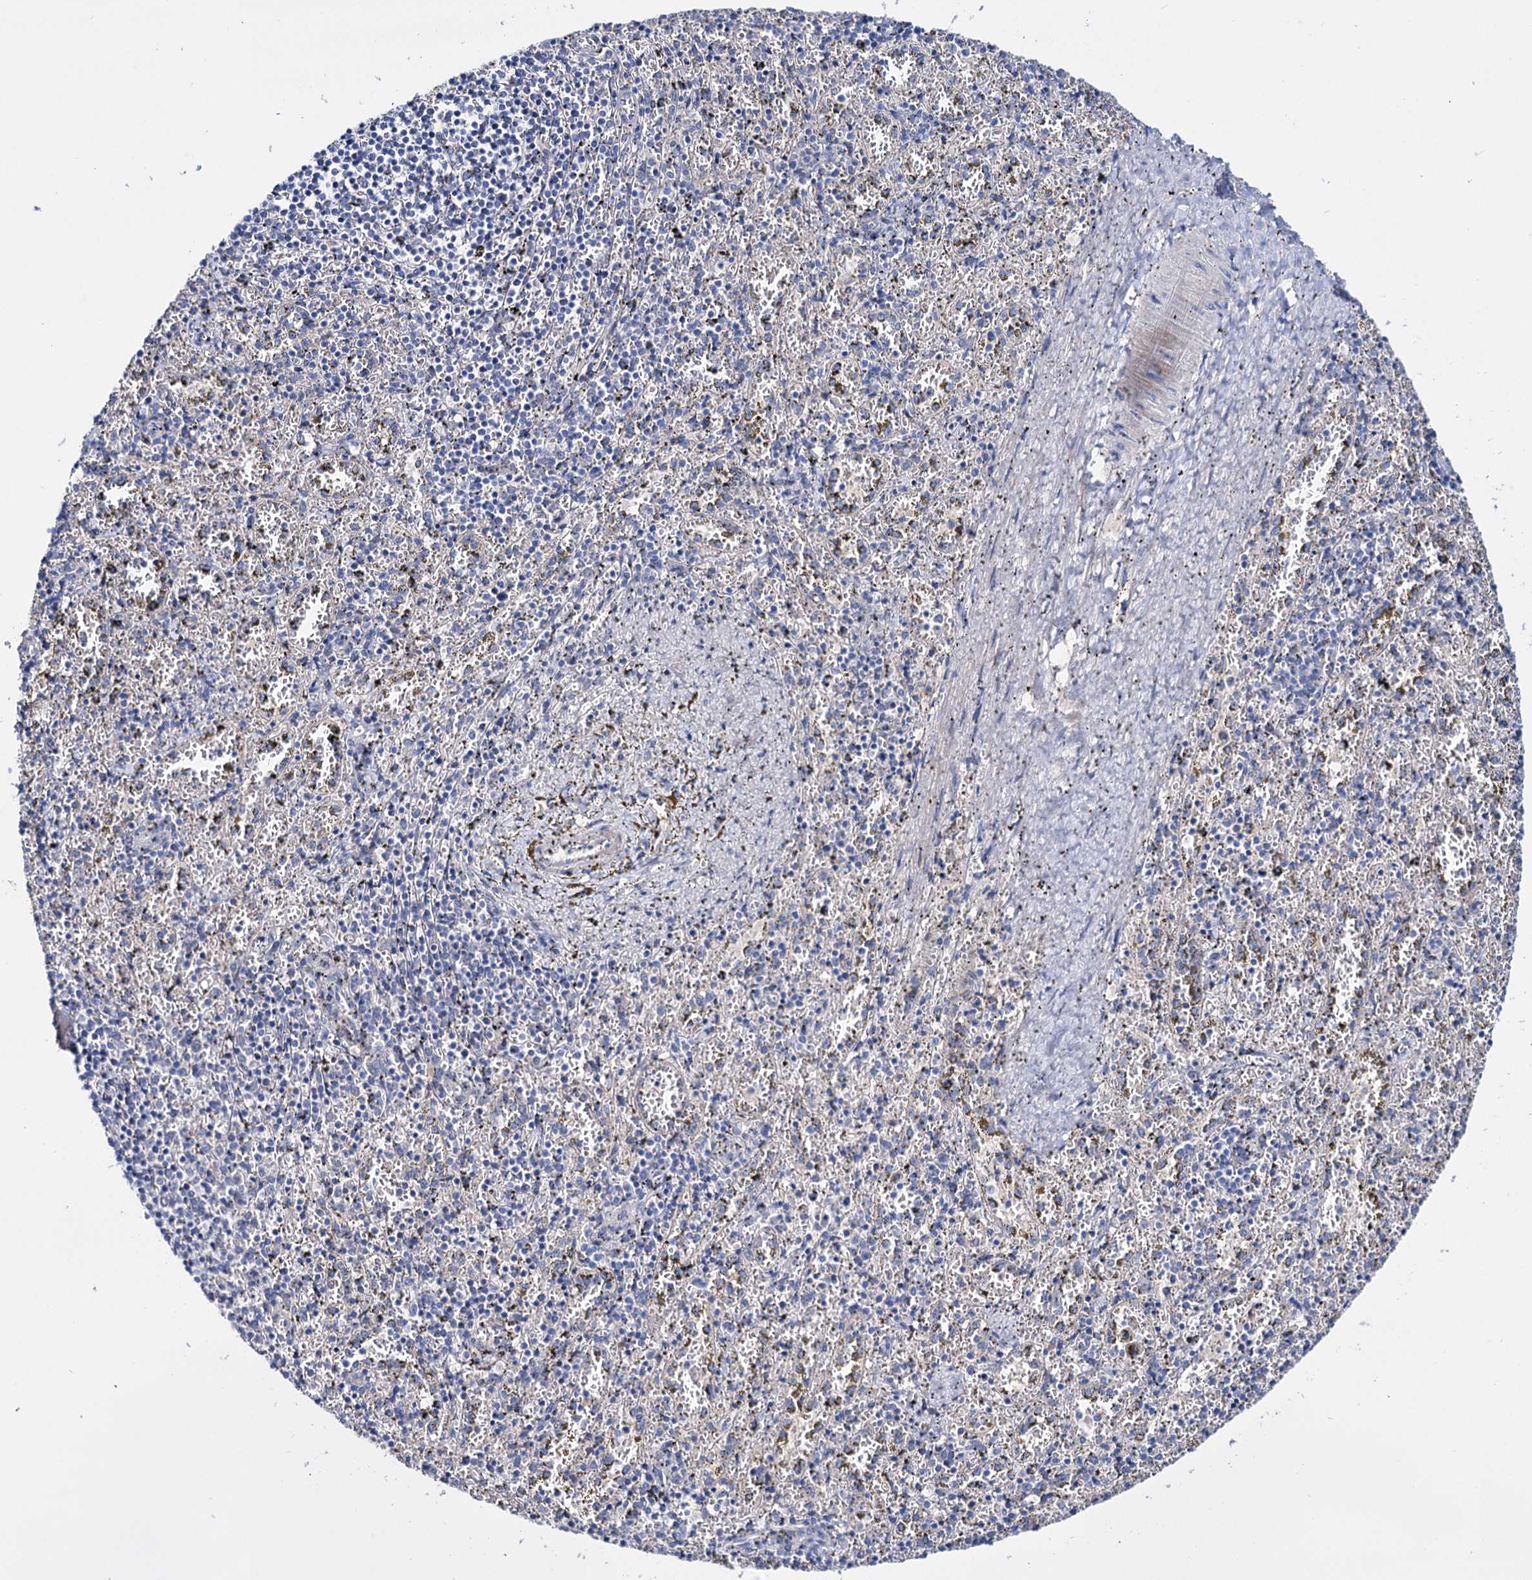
{"staining": {"intensity": "negative", "quantity": "none", "location": "none"}, "tissue": "spleen", "cell_type": "Cells in red pulp", "image_type": "normal", "snomed": [{"axis": "morphology", "description": "Normal tissue, NOS"}, {"axis": "topography", "description": "Spleen"}], "caption": "Immunohistochemistry (IHC) of benign spleen shows no staining in cells in red pulp.", "gene": "PPP1R32", "patient": {"sex": "male", "age": 11}}